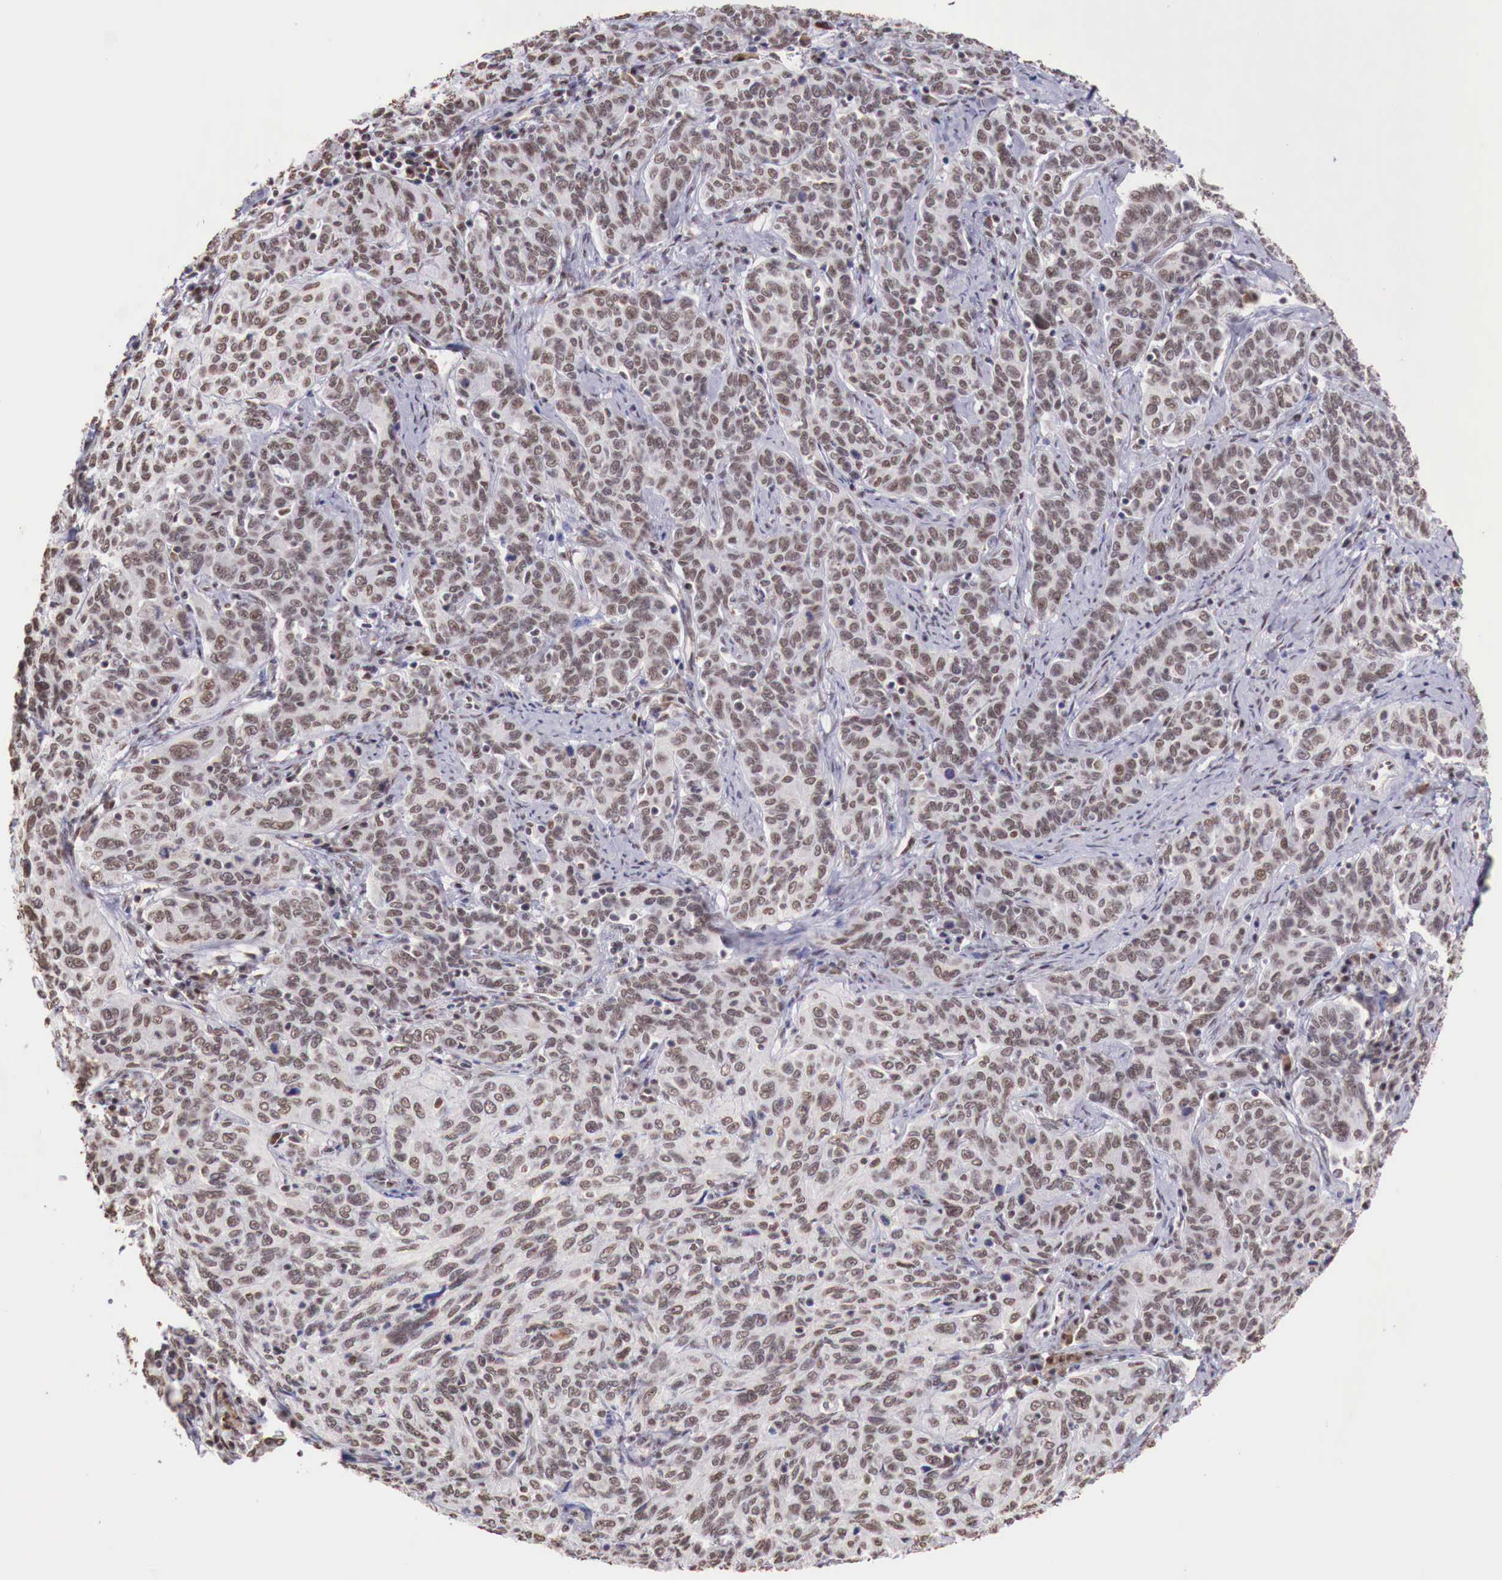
{"staining": {"intensity": "moderate", "quantity": ">75%", "location": "nuclear"}, "tissue": "cervical cancer", "cell_type": "Tumor cells", "image_type": "cancer", "snomed": [{"axis": "morphology", "description": "Squamous cell carcinoma, NOS"}, {"axis": "topography", "description": "Cervix"}], "caption": "Protein staining of cervical squamous cell carcinoma tissue reveals moderate nuclear positivity in approximately >75% of tumor cells. The protein is shown in brown color, while the nuclei are stained blue.", "gene": "FOXP2", "patient": {"sex": "female", "age": 38}}